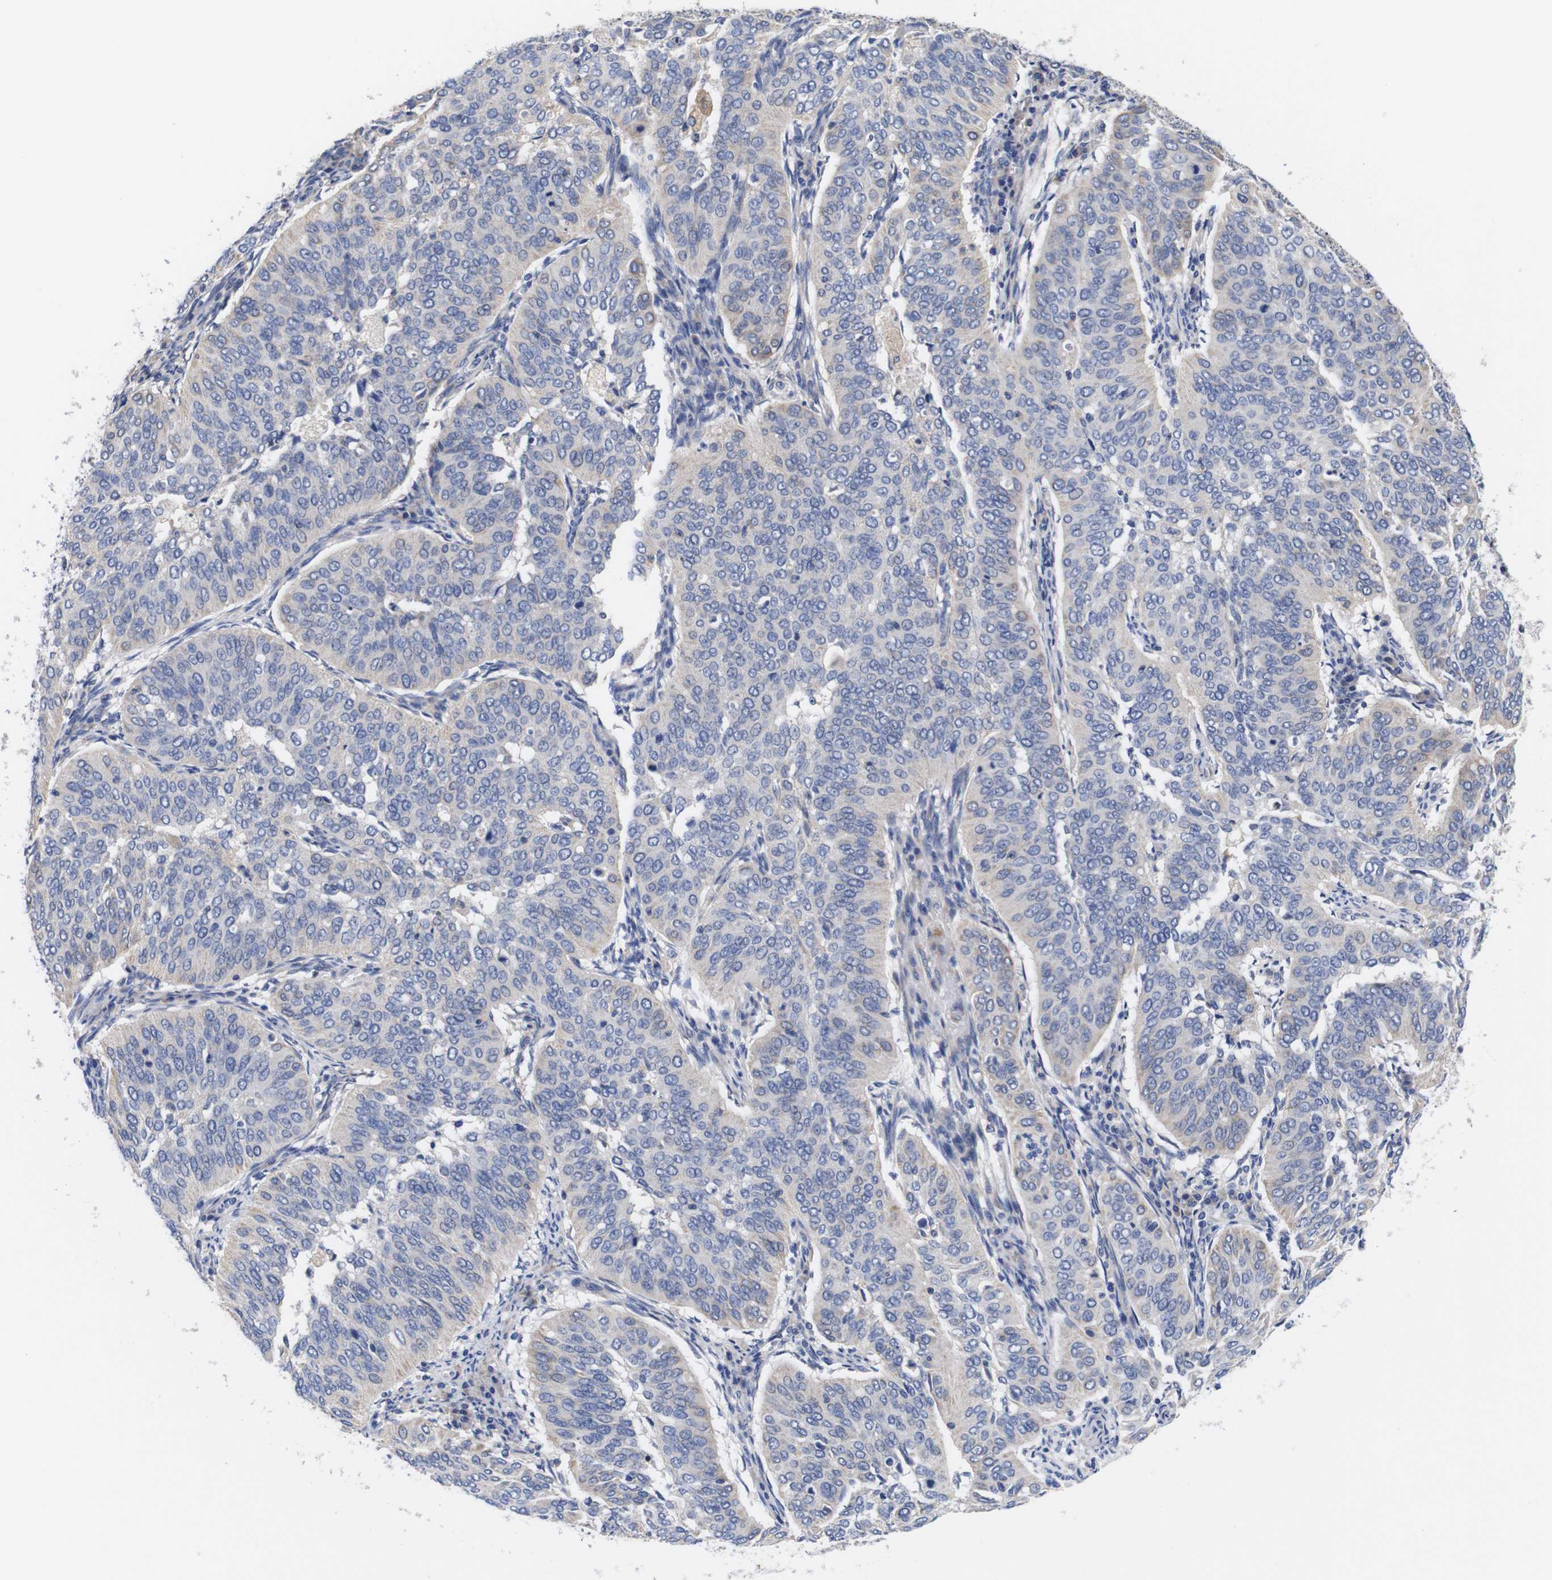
{"staining": {"intensity": "weak", "quantity": "25%-75%", "location": "cytoplasmic/membranous"}, "tissue": "cervical cancer", "cell_type": "Tumor cells", "image_type": "cancer", "snomed": [{"axis": "morphology", "description": "Normal tissue, NOS"}, {"axis": "morphology", "description": "Squamous cell carcinoma, NOS"}, {"axis": "topography", "description": "Cervix"}], "caption": "DAB immunohistochemical staining of cervical cancer (squamous cell carcinoma) reveals weak cytoplasmic/membranous protein expression in approximately 25%-75% of tumor cells.", "gene": "OPN3", "patient": {"sex": "female", "age": 39}}